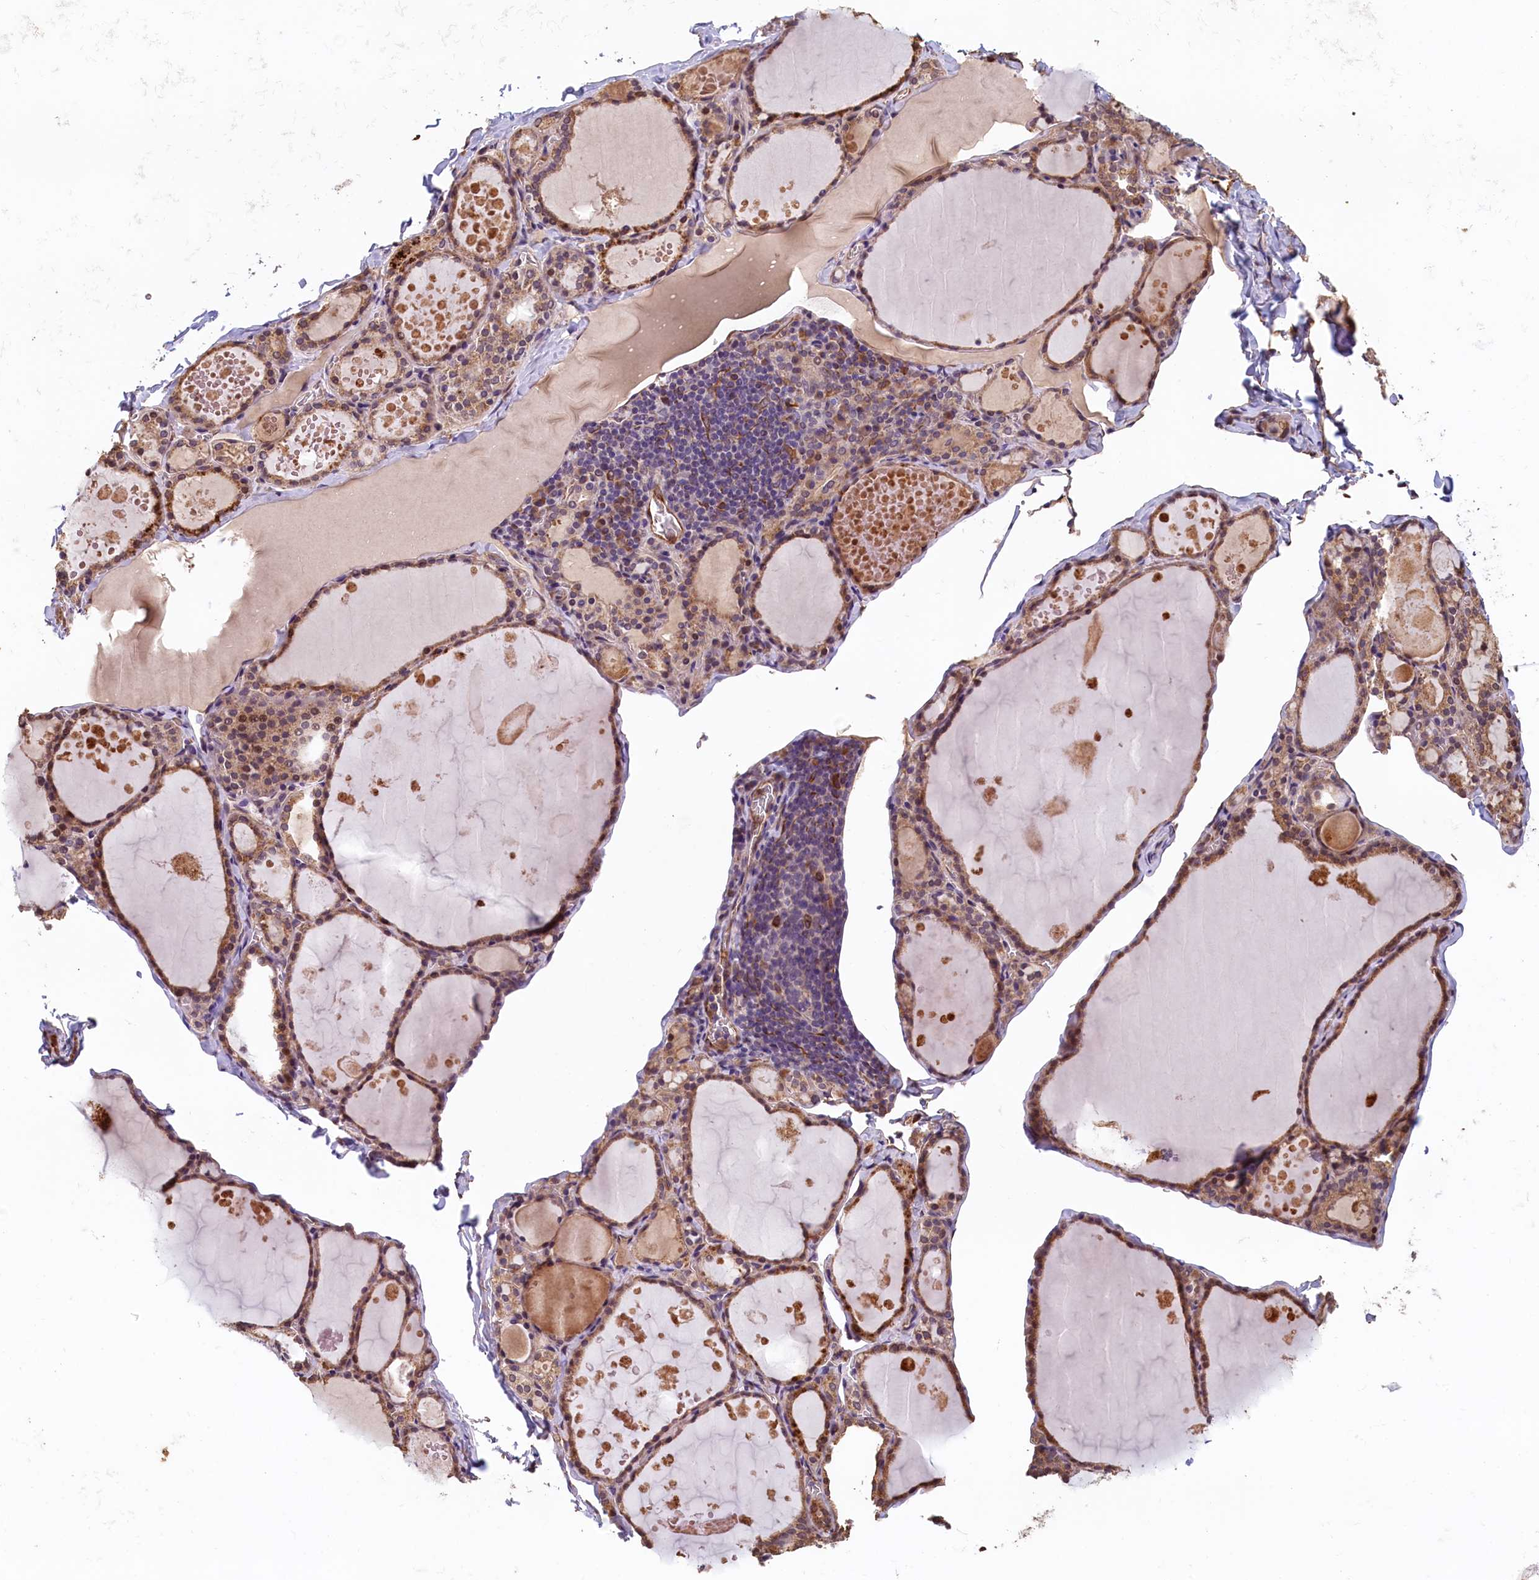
{"staining": {"intensity": "moderate", "quantity": ">75%", "location": "cytoplasmic/membranous"}, "tissue": "thyroid gland", "cell_type": "Glandular cells", "image_type": "normal", "snomed": [{"axis": "morphology", "description": "Normal tissue, NOS"}, {"axis": "topography", "description": "Thyroid gland"}], "caption": "A high-resolution micrograph shows immunohistochemistry staining of normal thyroid gland, which demonstrates moderate cytoplasmic/membranous expression in approximately >75% of glandular cells. Using DAB (brown) and hematoxylin (blue) stains, captured at high magnification using brightfield microscopy.", "gene": "ACSBG1", "patient": {"sex": "male", "age": 56}}